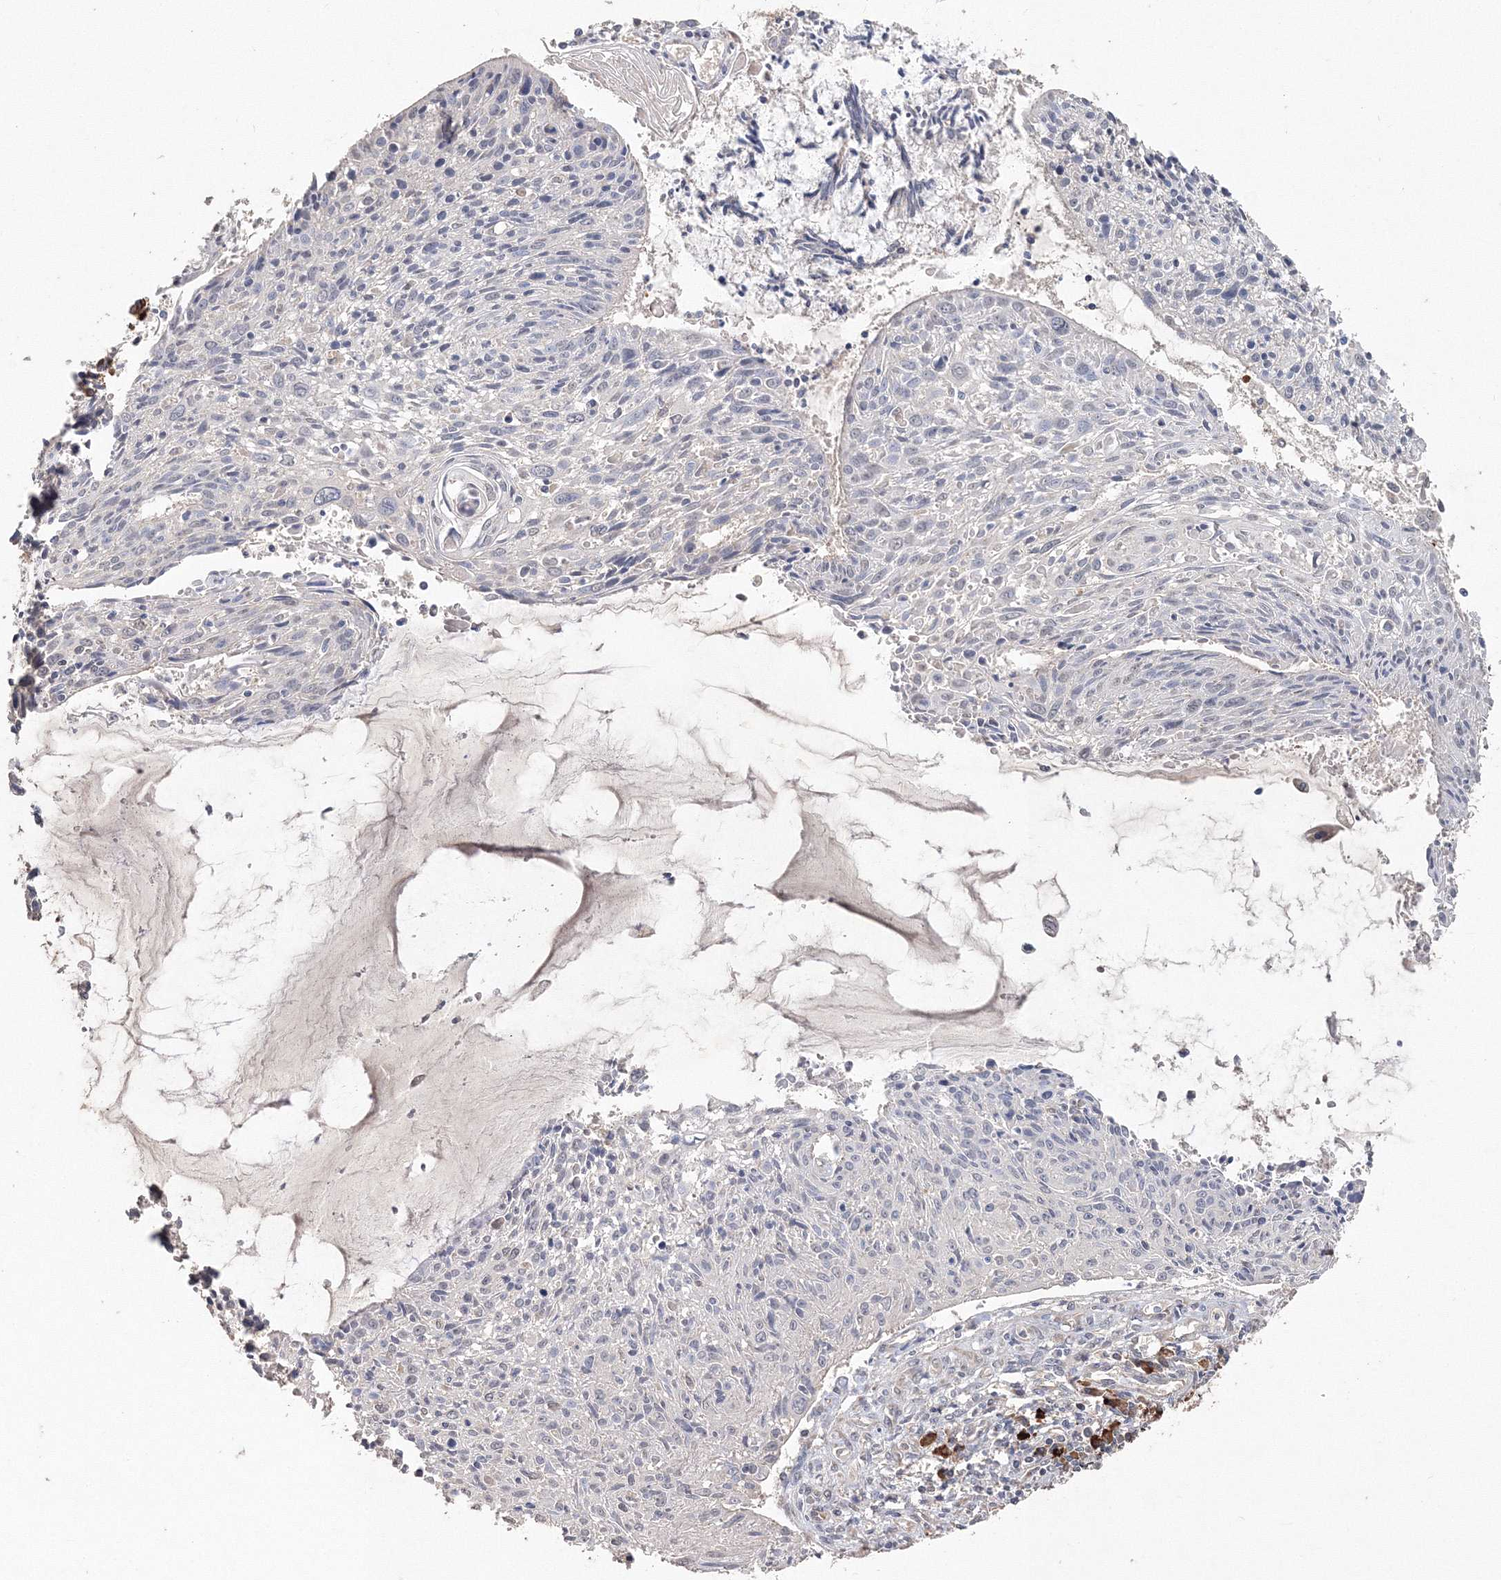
{"staining": {"intensity": "negative", "quantity": "none", "location": "none"}, "tissue": "cervical cancer", "cell_type": "Tumor cells", "image_type": "cancer", "snomed": [{"axis": "morphology", "description": "Squamous cell carcinoma, NOS"}, {"axis": "topography", "description": "Cervix"}], "caption": "This is an immunohistochemistry (IHC) micrograph of squamous cell carcinoma (cervical). There is no expression in tumor cells.", "gene": "NALF2", "patient": {"sex": "female", "age": 51}}